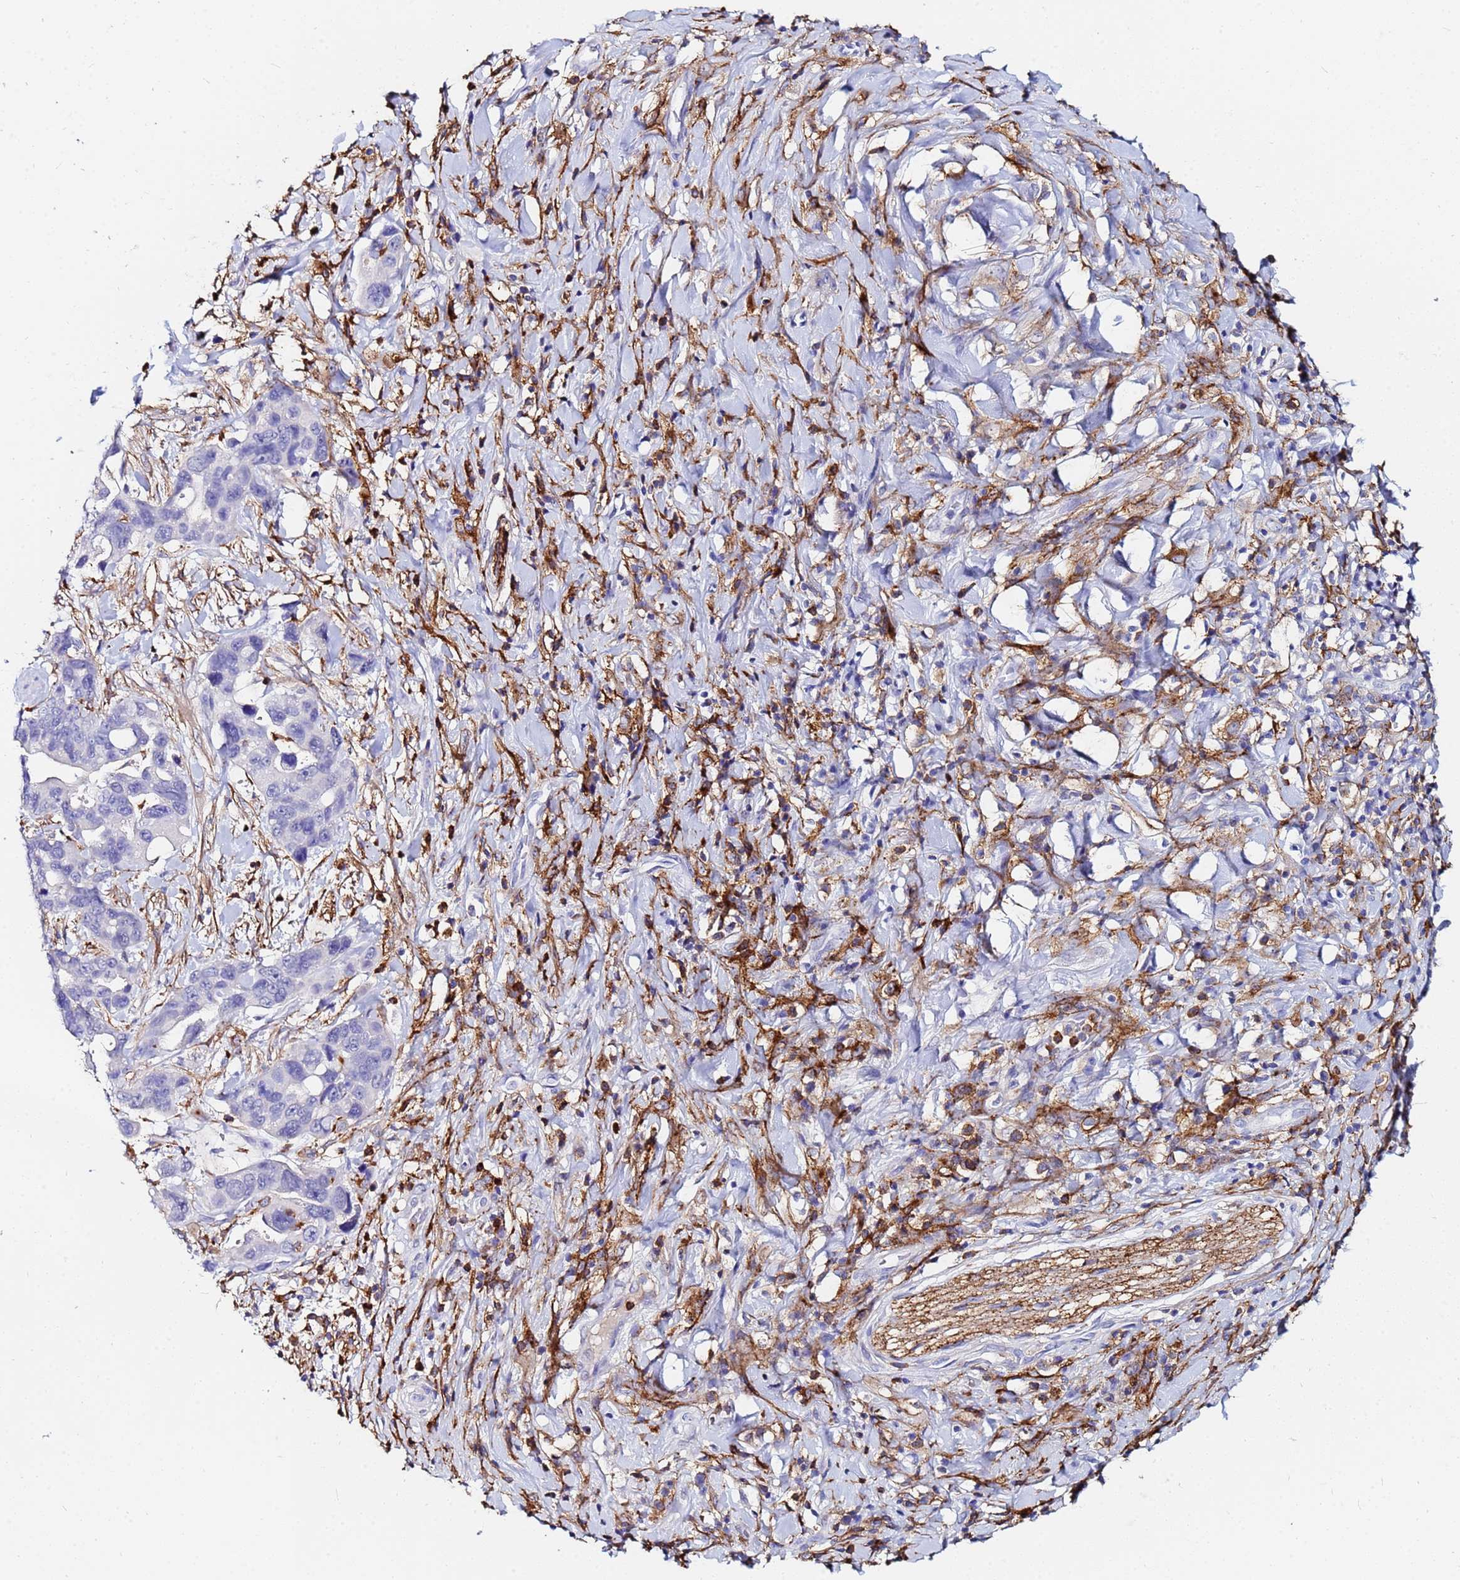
{"staining": {"intensity": "negative", "quantity": "none", "location": "none"}, "tissue": "pancreatic cancer", "cell_type": "Tumor cells", "image_type": "cancer", "snomed": [{"axis": "morphology", "description": "Normal tissue, NOS"}, {"axis": "morphology", "description": "Adenocarcinoma, NOS"}, {"axis": "topography", "description": "Lymph node"}, {"axis": "topography", "description": "Pancreas"}], "caption": "The image reveals no significant expression in tumor cells of pancreatic cancer.", "gene": "BASP1", "patient": {"sex": "female", "age": 67}}